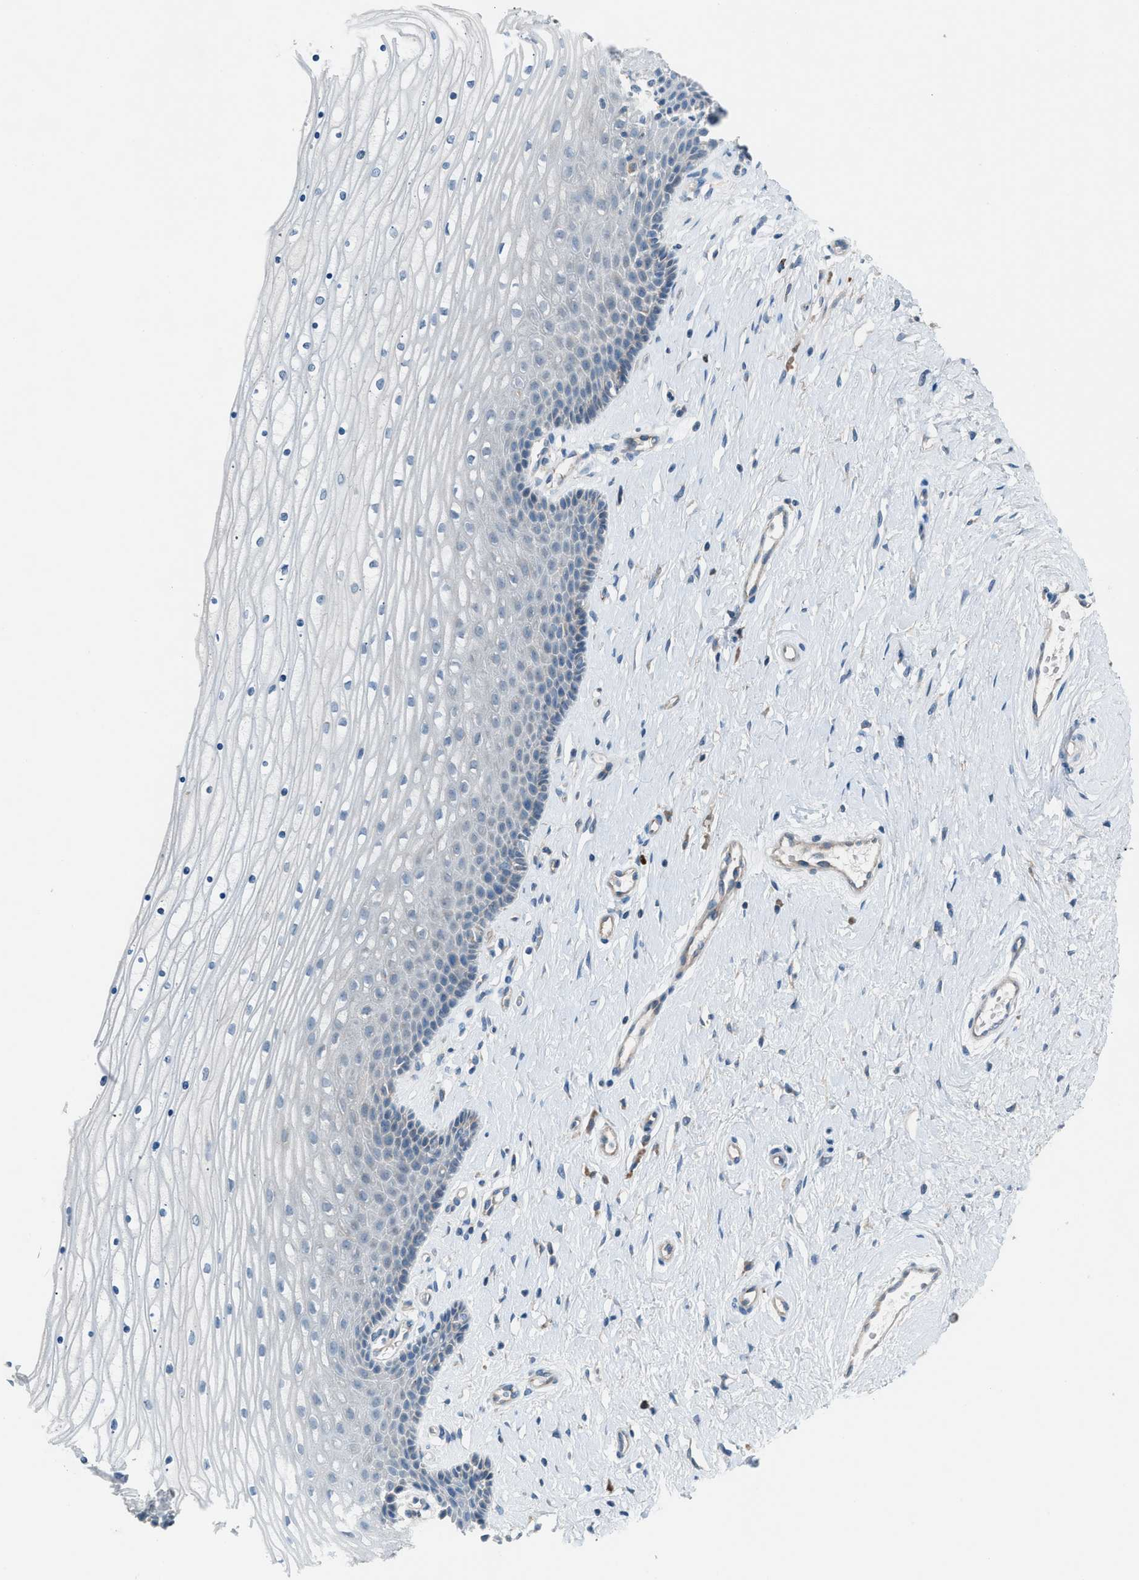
{"staining": {"intensity": "negative", "quantity": "none", "location": "none"}, "tissue": "cervix", "cell_type": "Squamous epithelial cells", "image_type": "normal", "snomed": [{"axis": "morphology", "description": "Normal tissue, NOS"}, {"axis": "topography", "description": "Cervix"}], "caption": "A high-resolution micrograph shows immunohistochemistry staining of benign cervix, which reveals no significant staining in squamous epithelial cells.", "gene": "HEG1", "patient": {"sex": "female", "age": 39}}